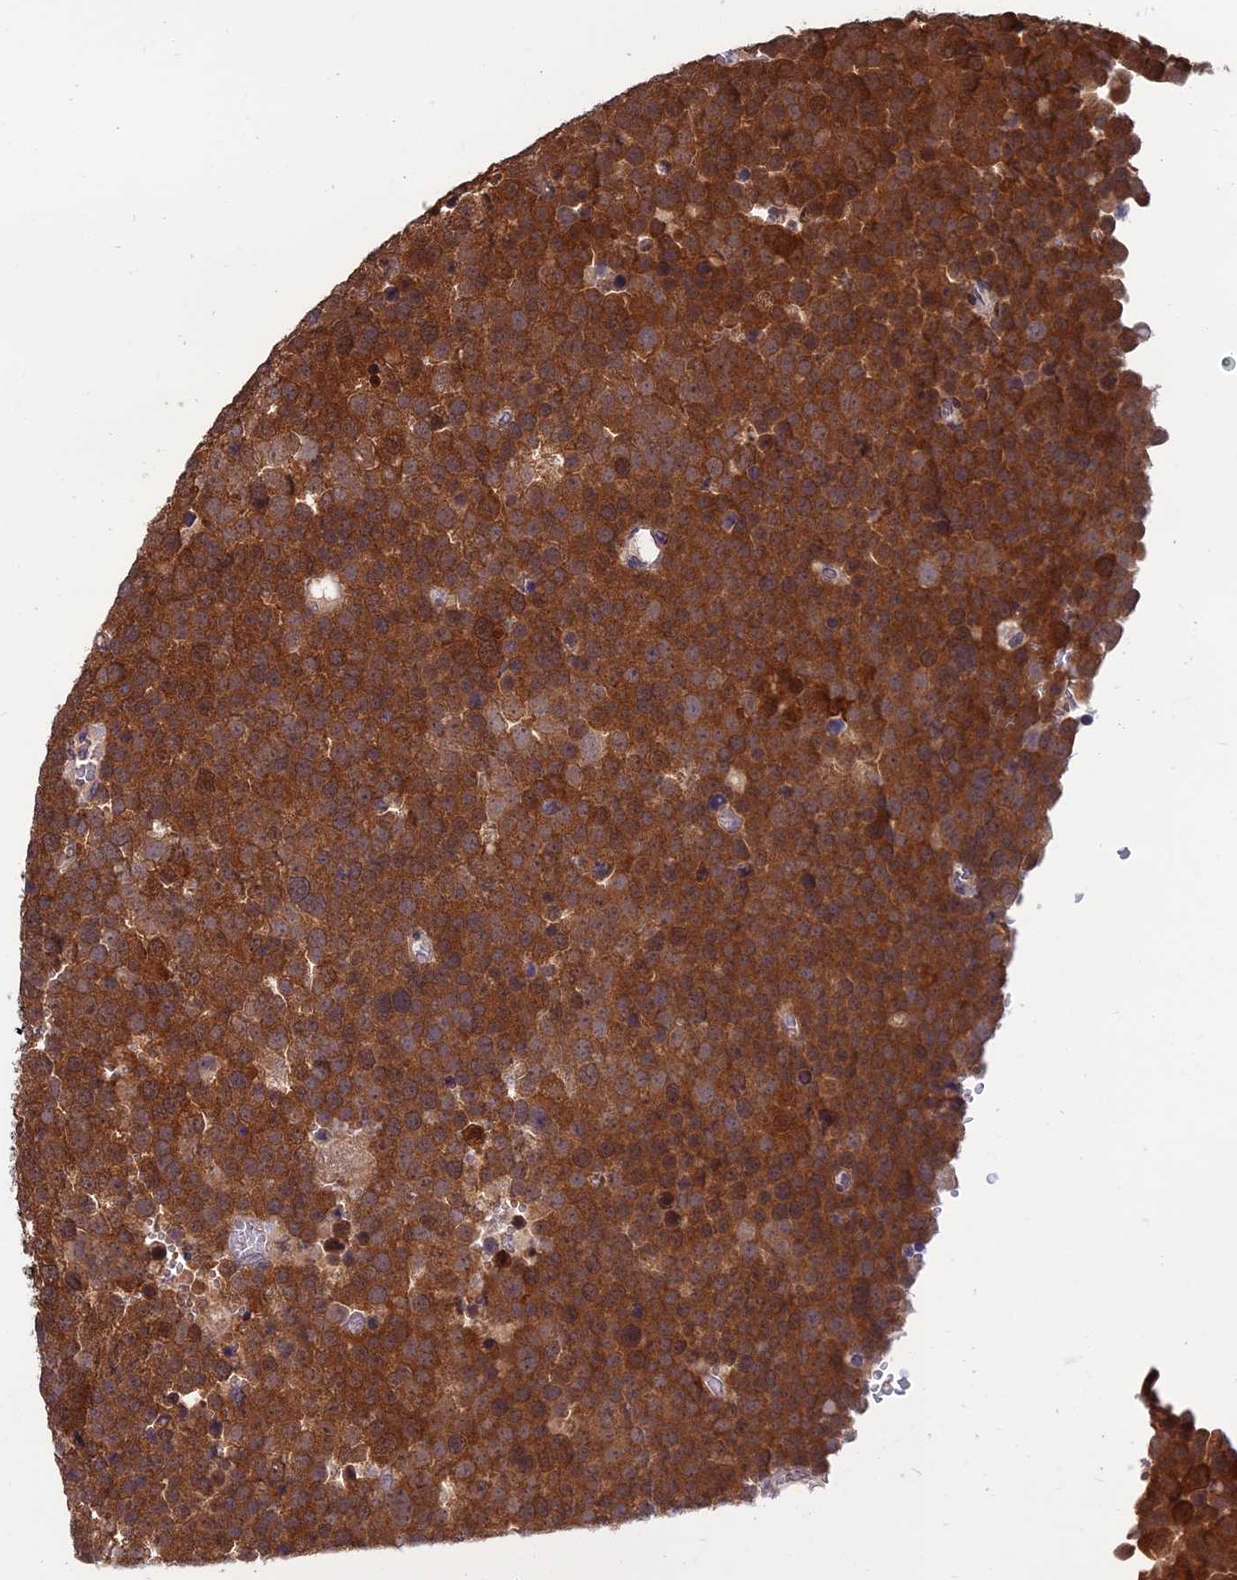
{"staining": {"intensity": "strong", "quantity": ">75%", "location": "cytoplasmic/membranous"}, "tissue": "testis cancer", "cell_type": "Tumor cells", "image_type": "cancer", "snomed": [{"axis": "morphology", "description": "Seminoma, NOS"}, {"axis": "topography", "description": "Testis"}], "caption": "Approximately >75% of tumor cells in human testis cancer (seminoma) exhibit strong cytoplasmic/membranous protein positivity as visualized by brown immunohistochemical staining.", "gene": "NR4A3", "patient": {"sex": "male", "age": 71}}